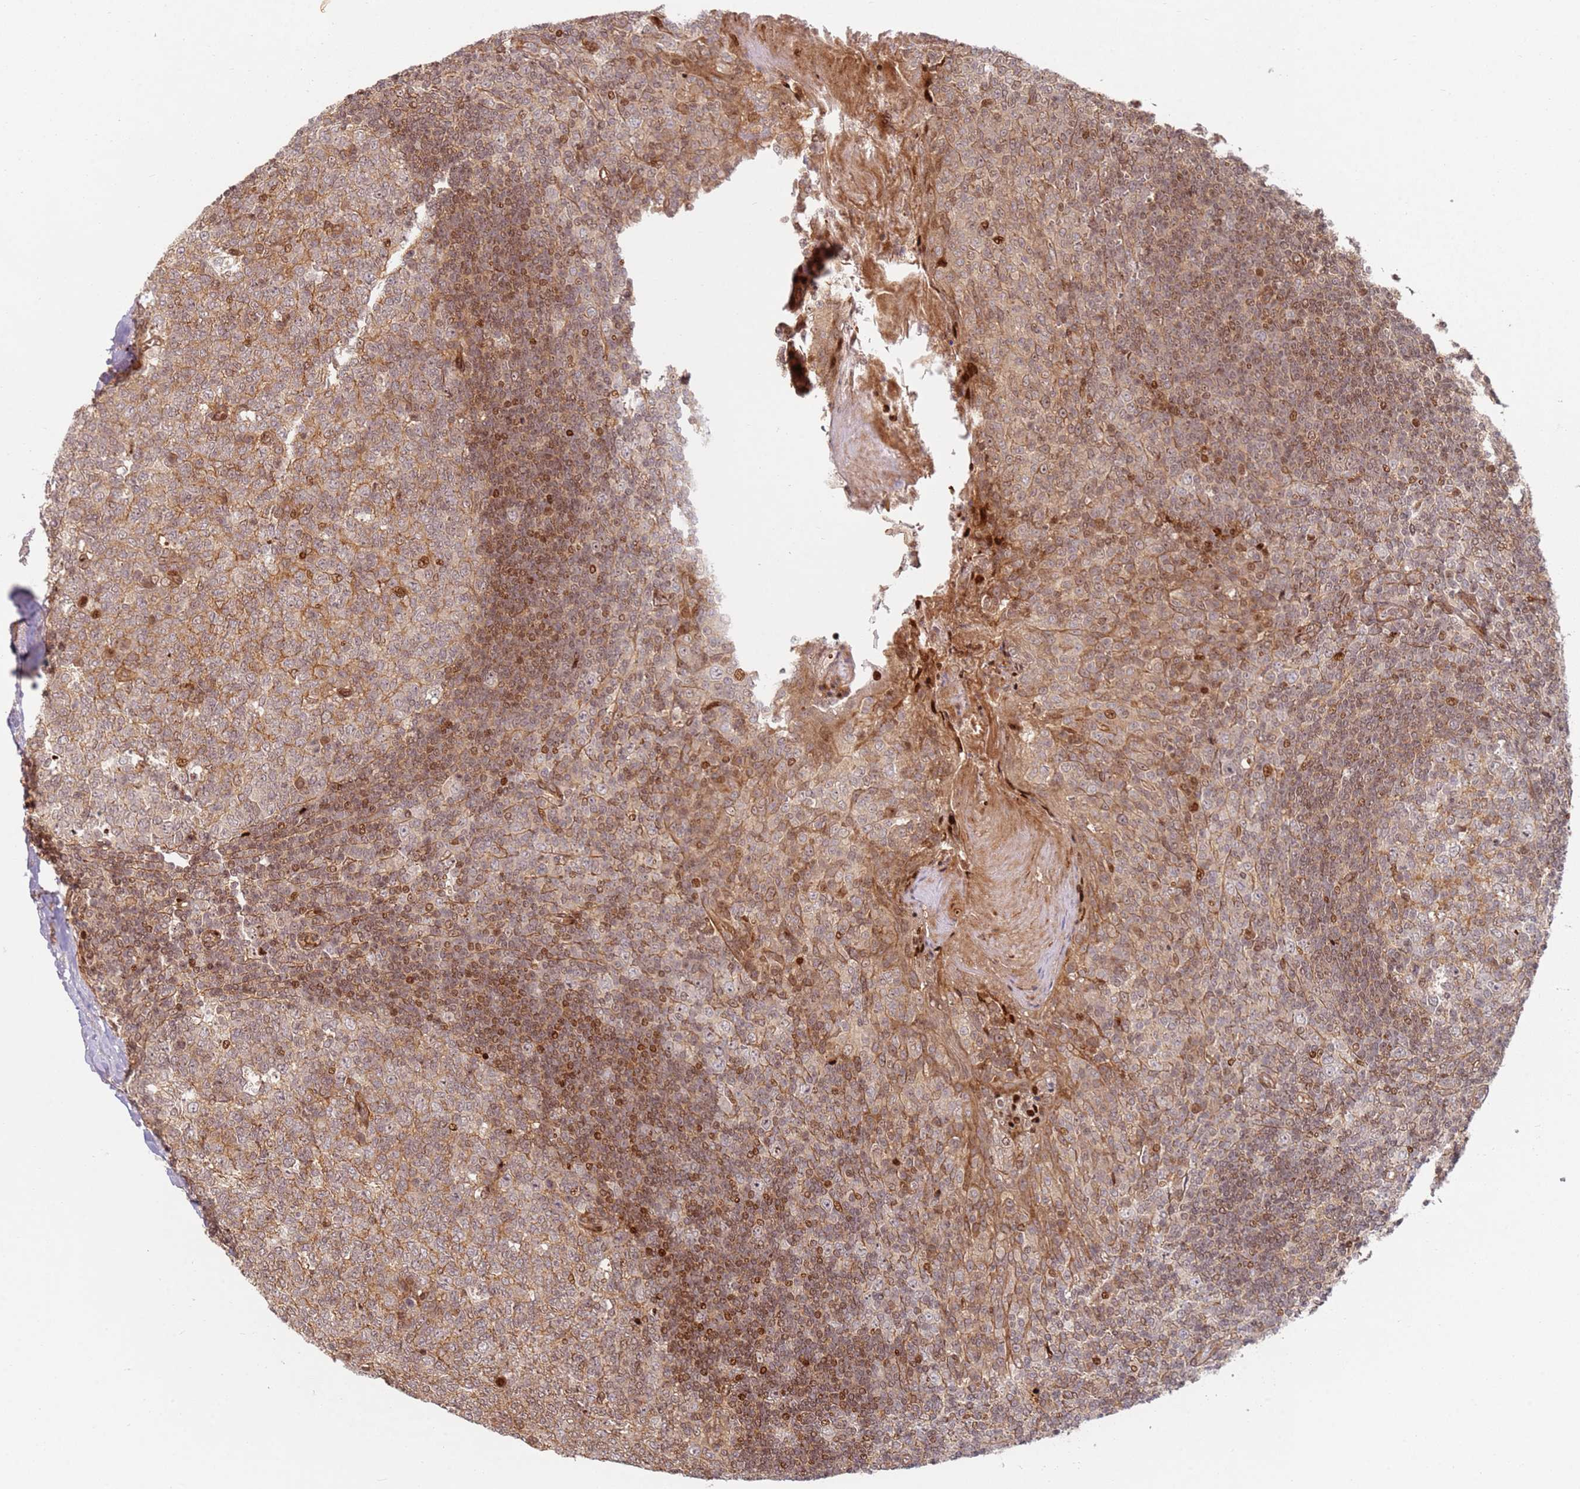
{"staining": {"intensity": "strong", "quantity": "25%-75%", "location": "cytoplasmic/membranous,nuclear"}, "tissue": "tonsil", "cell_type": "Germinal center cells", "image_type": "normal", "snomed": [{"axis": "morphology", "description": "Normal tissue, NOS"}, {"axis": "topography", "description": "Tonsil"}], "caption": "DAB (3,3'-diaminobenzidine) immunohistochemical staining of benign tonsil shows strong cytoplasmic/membranous,nuclear protein positivity in approximately 25%-75% of germinal center cells.", "gene": "TMEM233", "patient": {"sex": "male", "age": 27}}